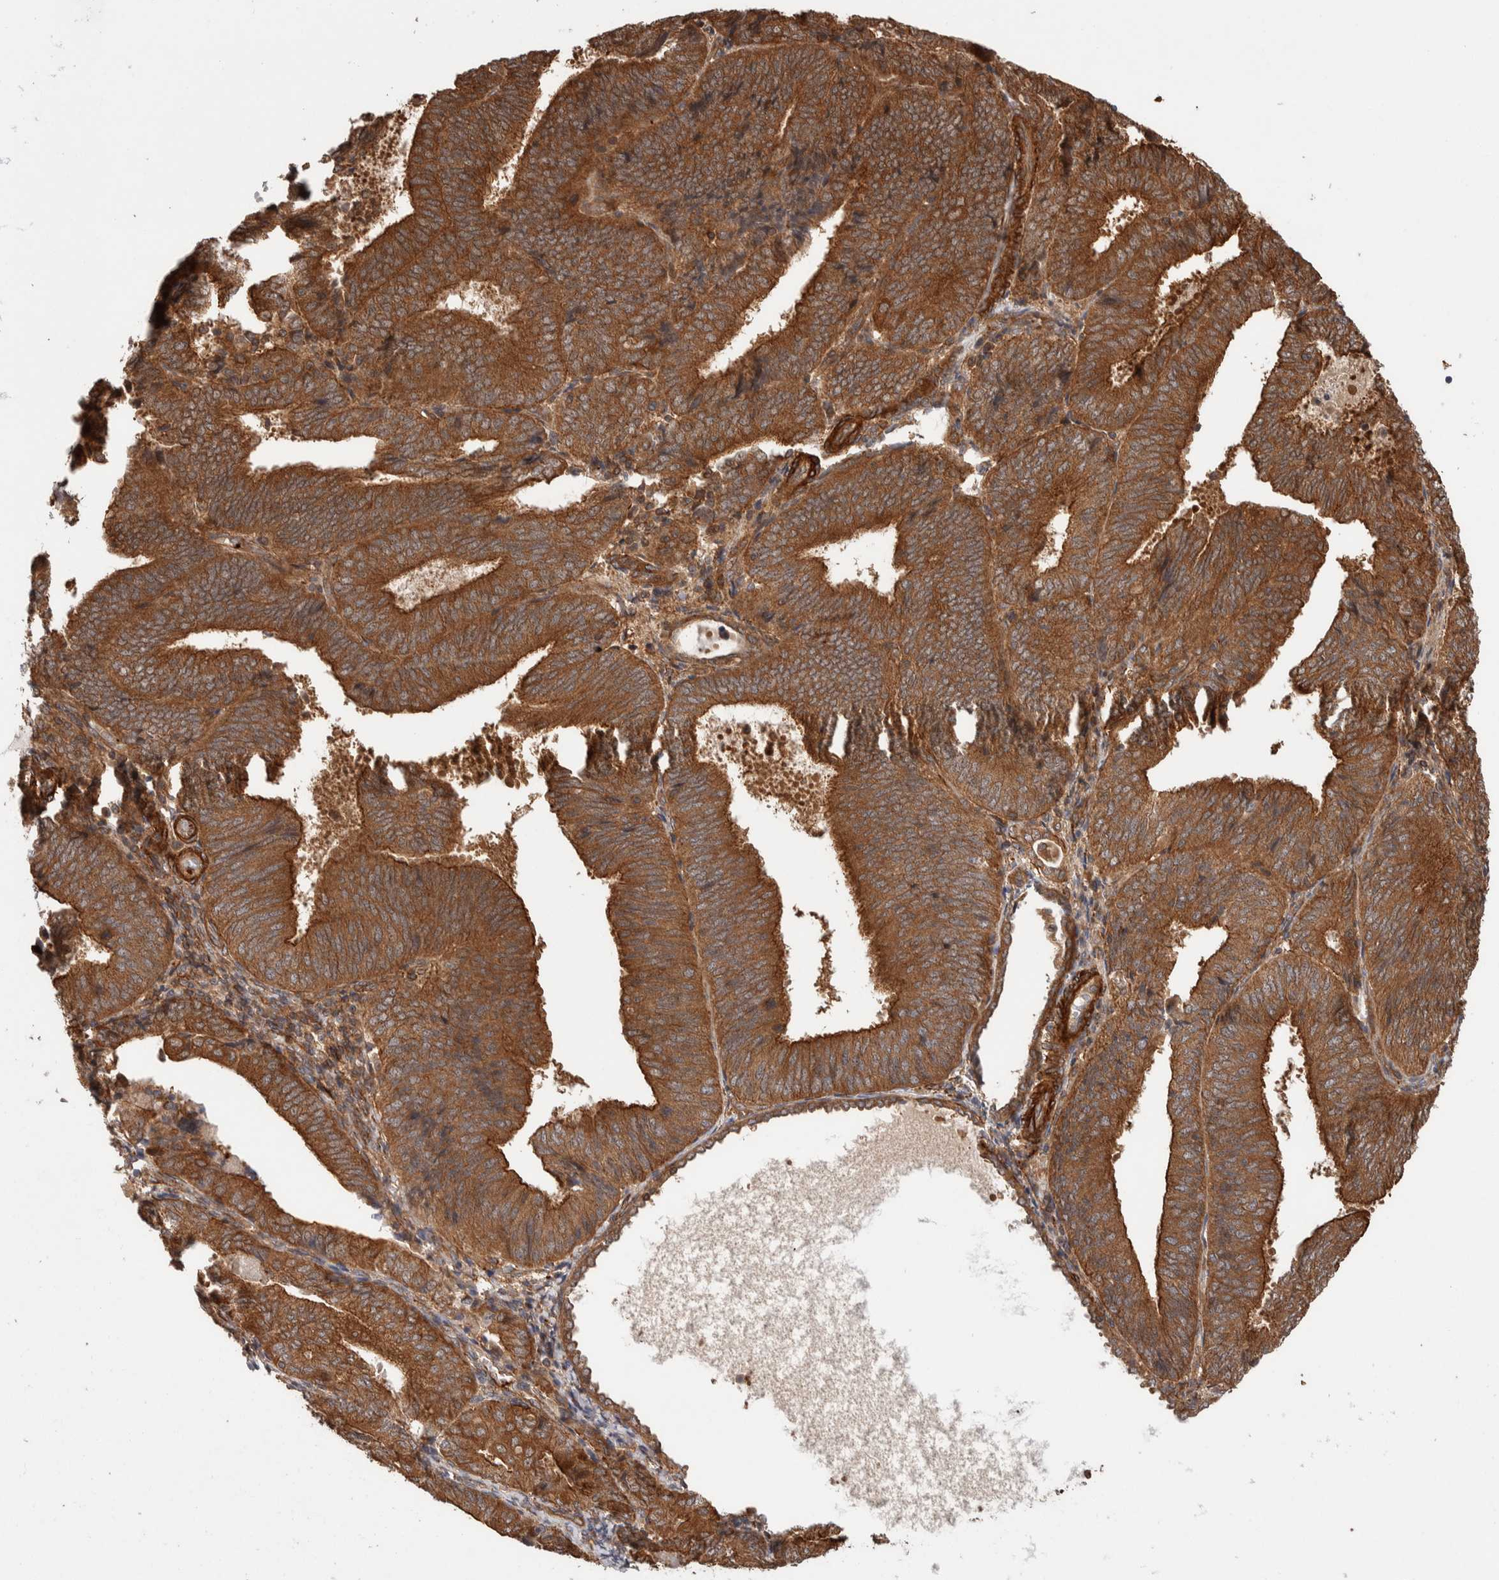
{"staining": {"intensity": "moderate", "quantity": ">75%", "location": "cytoplasmic/membranous"}, "tissue": "endometrial cancer", "cell_type": "Tumor cells", "image_type": "cancer", "snomed": [{"axis": "morphology", "description": "Adenocarcinoma, NOS"}, {"axis": "topography", "description": "Endometrium"}], "caption": "Approximately >75% of tumor cells in human endometrial cancer (adenocarcinoma) demonstrate moderate cytoplasmic/membranous protein positivity as visualized by brown immunohistochemical staining.", "gene": "SYNRG", "patient": {"sex": "female", "age": 81}}